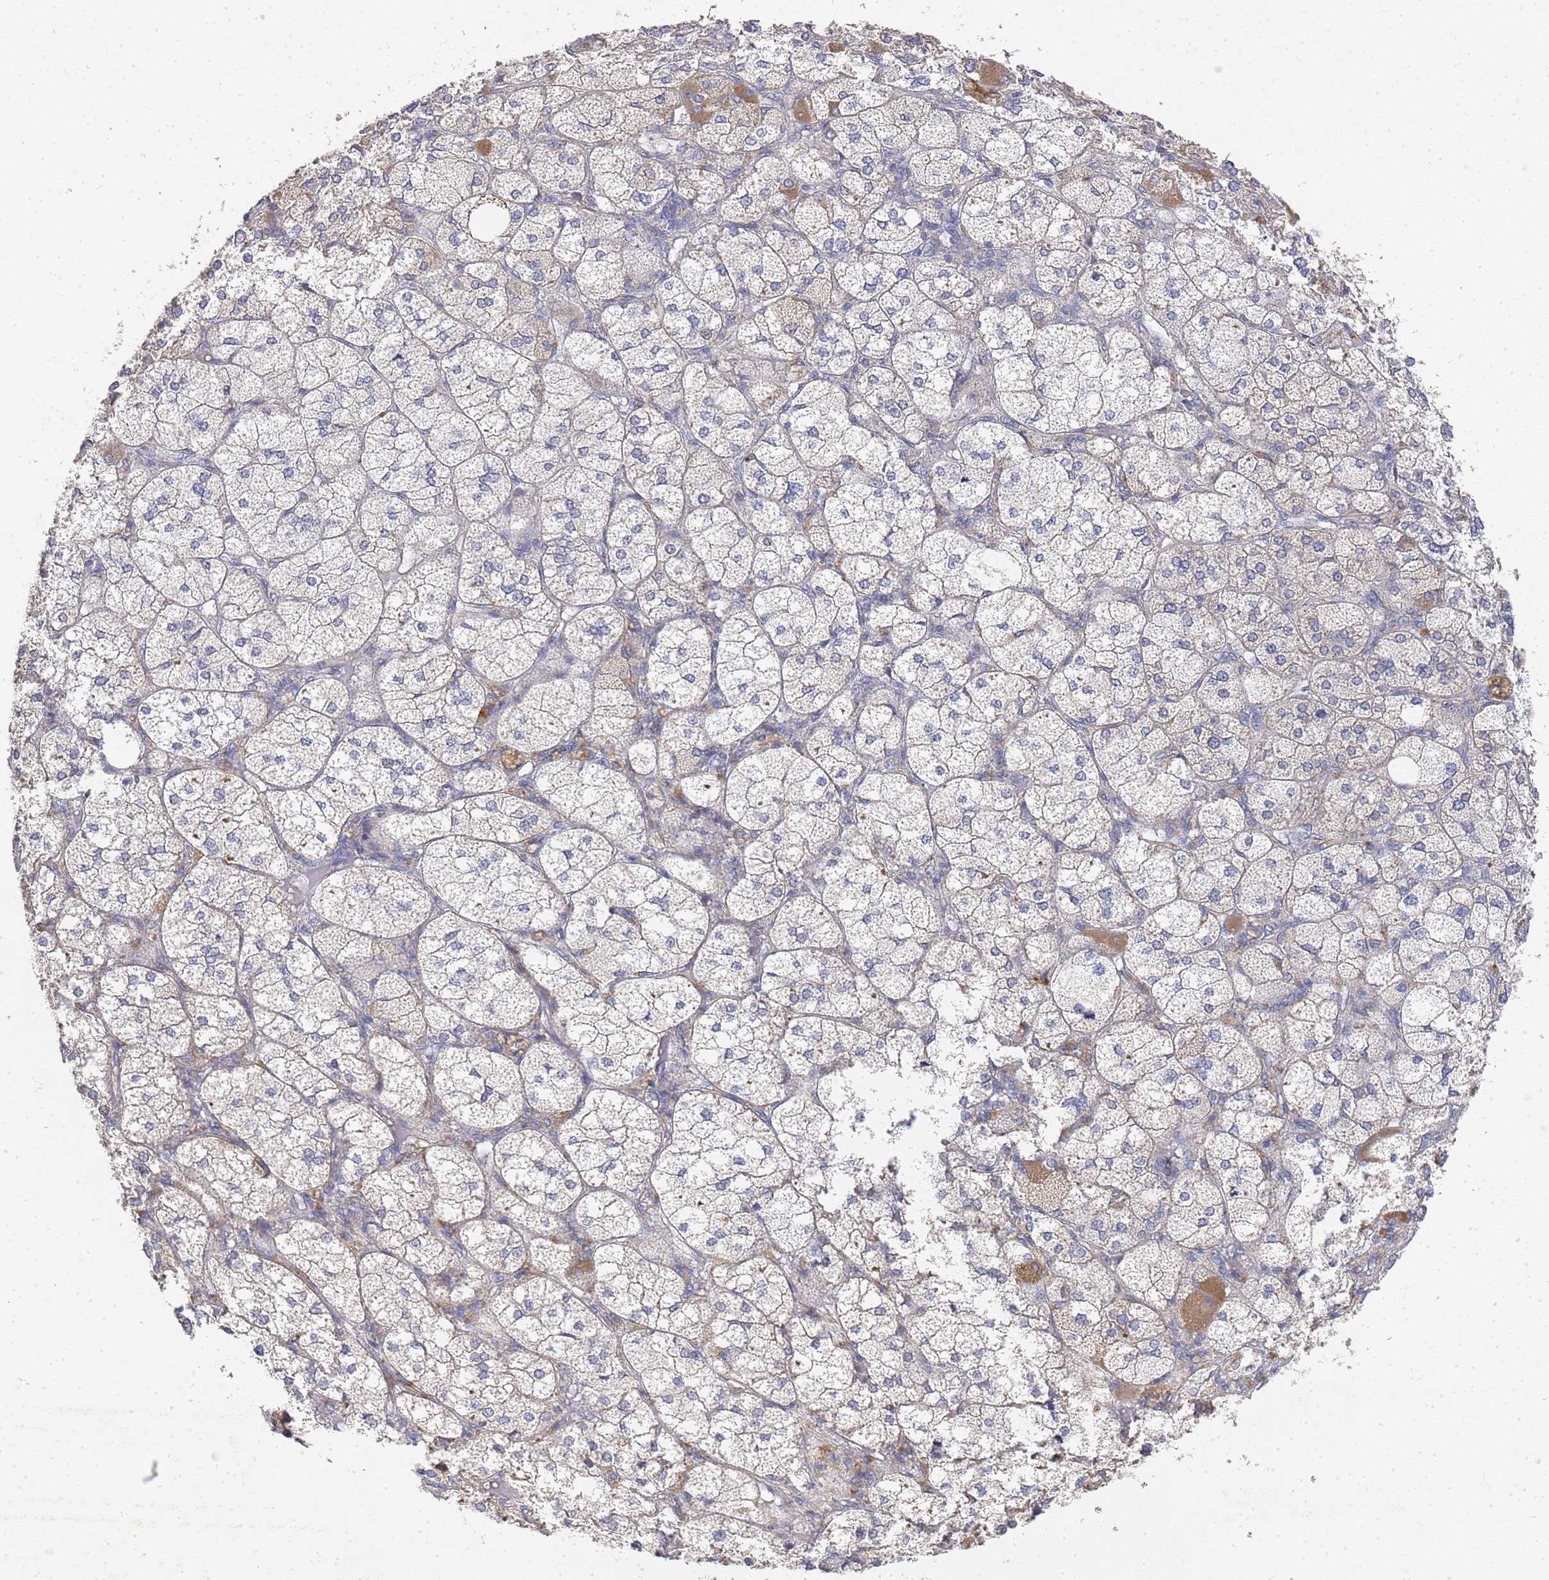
{"staining": {"intensity": "moderate", "quantity": "<25%", "location": "cytoplasmic/membranous"}, "tissue": "adrenal gland", "cell_type": "Glandular cells", "image_type": "normal", "snomed": [{"axis": "morphology", "description": "Normal tissue, NOS"}, {"axis": "topography", "description": "Adrenal gland"}], "caption": "Immunohistochemical staining of benign adrenal gland exhibits <25% levels of moderate cytoplasmic/membranous protein expression in approximately <25% of glandular cells.", "gene": "NPEPPS", "patient": {"sex": "female", "age": 61}}